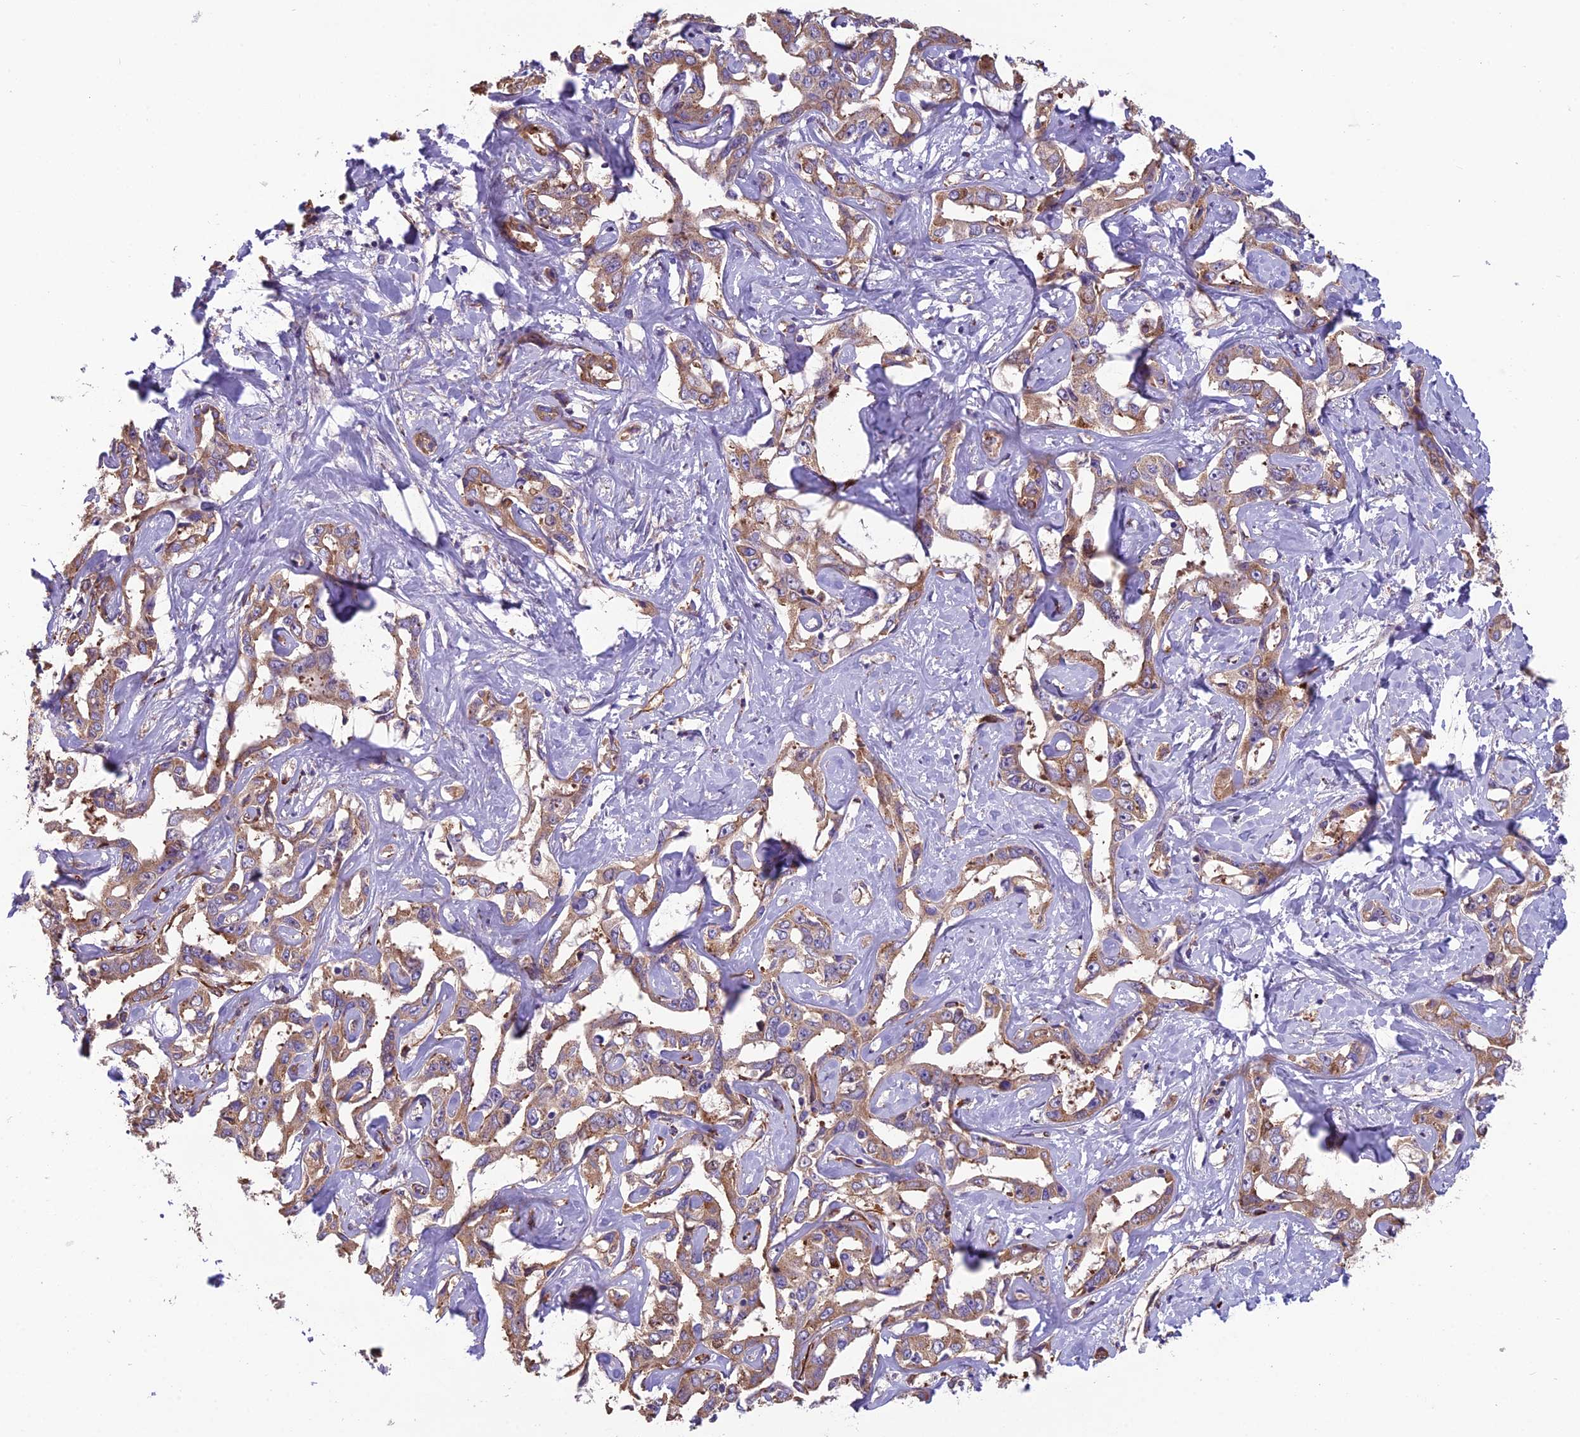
{"staining": {"intensity": "moderate", "quantity": "25%-75%", "location": "cytoplasmic/membranous"}, "tissue": "liver cancer", "cell_type": "Tumor cells", "image_type": "cancer", "snomed": [{"axis": "morphology", "description": "Cholangiocarcinoma"}, {"axis": "topography", "description": "Liver"}], "caption": "Human liver cholangiocarcinoma stained for a protein (brown) reveals moderate cytoplasmic/membranous positive expression in approximately 25%-75% of tumor cells.", "gene": "SPDL1", "patient": {"sex": "male", "age": 59}}